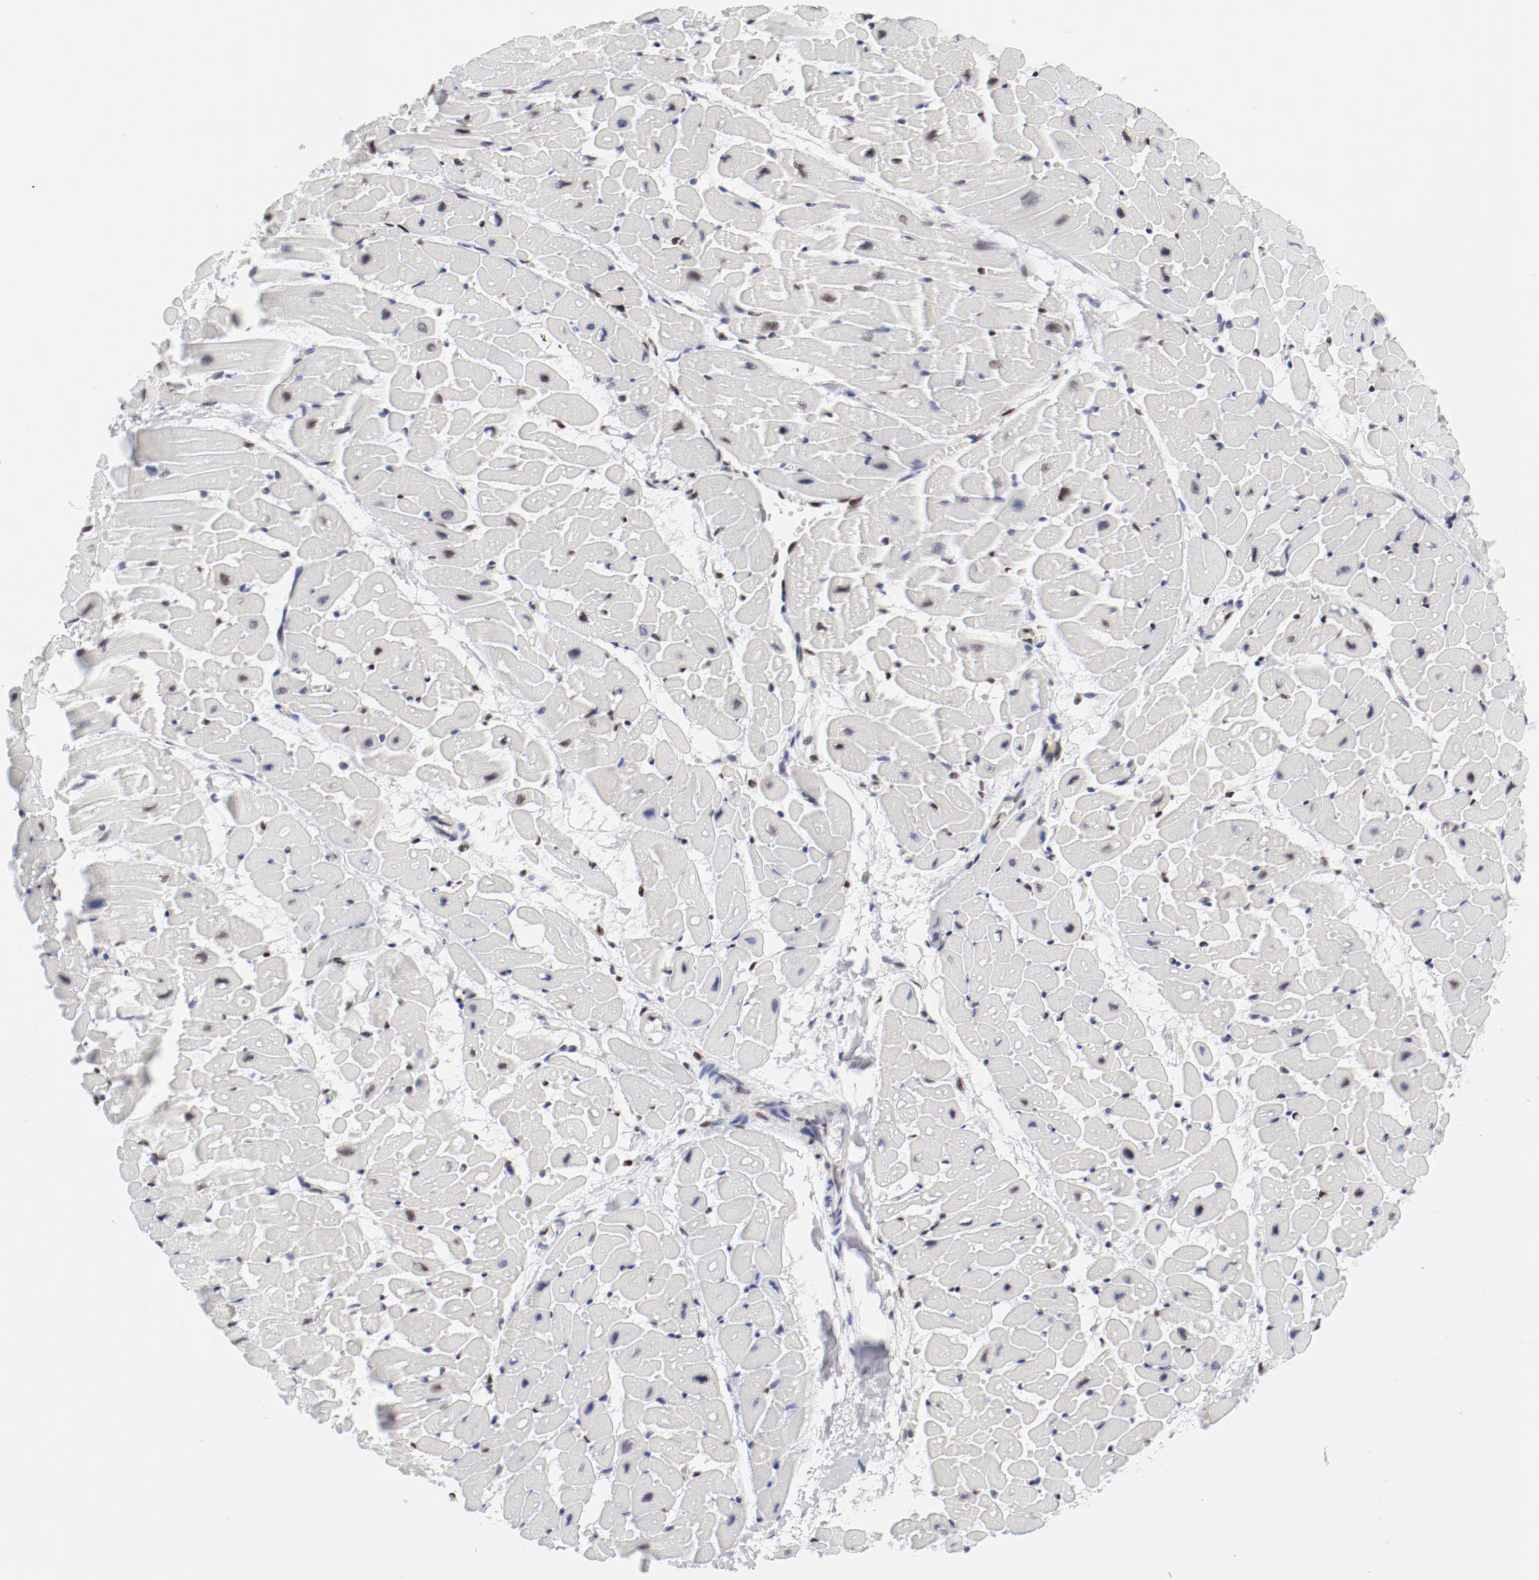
{"staining": {"intensity": "moderate", "quantity": "<25%", "location": "nuclear"}, "tissue": "heart muscle", "cell_type": "Cardiomyocytes", "image_type": "normal", "snomed": [{"axis": "morphology", "description": "Normal tissue, NOS"}, {"axis": "topography", "description": "Heart"}], "caption": "Protein expression analysis of unremarkable human heart muscle reveals moderate nuclear expression in approximately <25% of cardiomyocytes. (DAB (3,3'-diaminobenzidine) IHC, brown staining for protein, blue staining for nuclei).", "gene": "ATF2", "patient": {"sex": "male", "age": 45}}